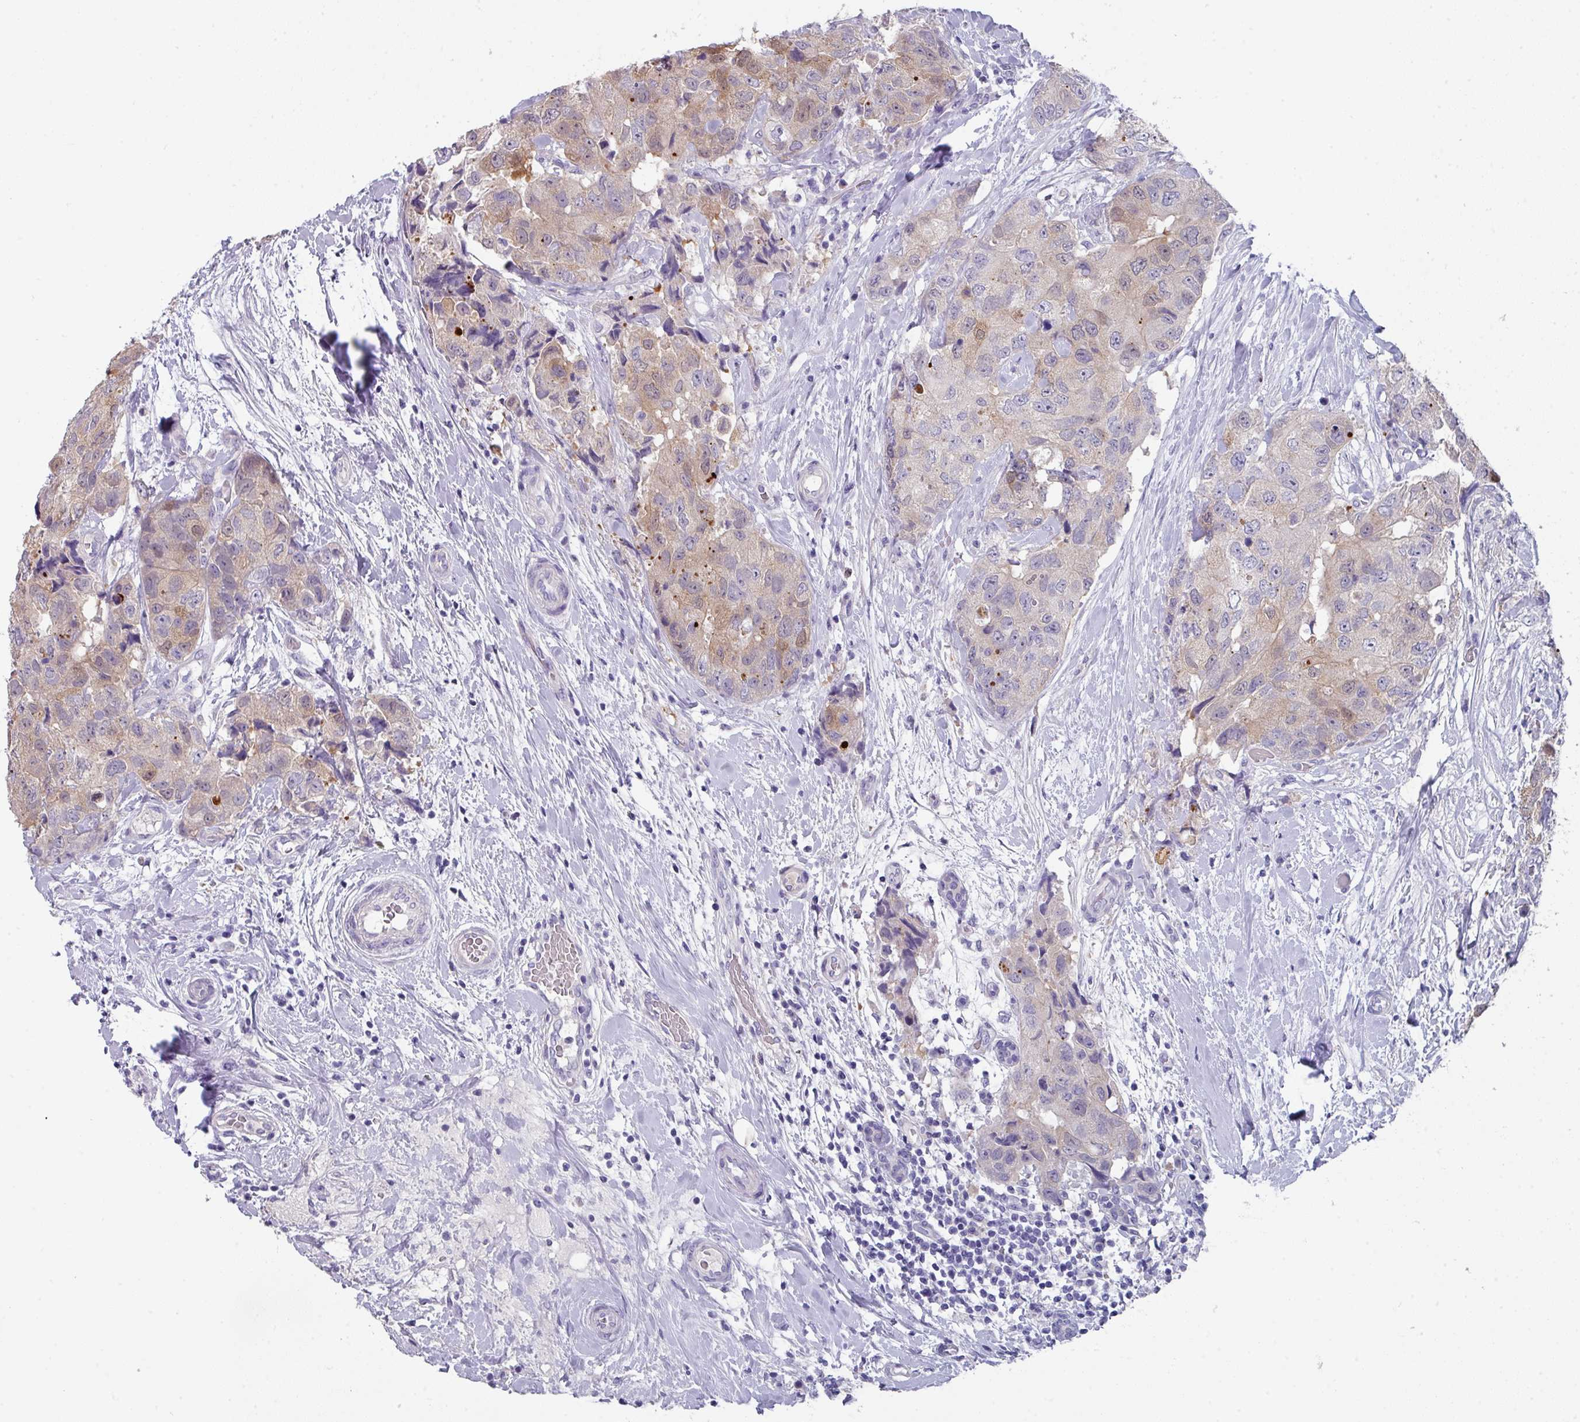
{"staining": {"intensity": "moderate", "quantity": "25%-75%", "location": "cytoplasmic/membranous,nuclear"}, "tissue": "breast cancer", "cell_type": "Tumor cells", "image_type": "cancer", "snomed": [{"axis": "morphology", "description": "Duct carcinoma"}, {"axis": "topography", "description": "Breast"}], "caption": "Immunohistochemistry (IHC) image of human breast cancer stained for a protein (brown), which shows medium levels of moderate cytoplasmic/membranous and nuclear expression in about 25%-75% of tumor cells.", "gene": "DEFB115", "patient": {"sex": "female", "age": 62}}